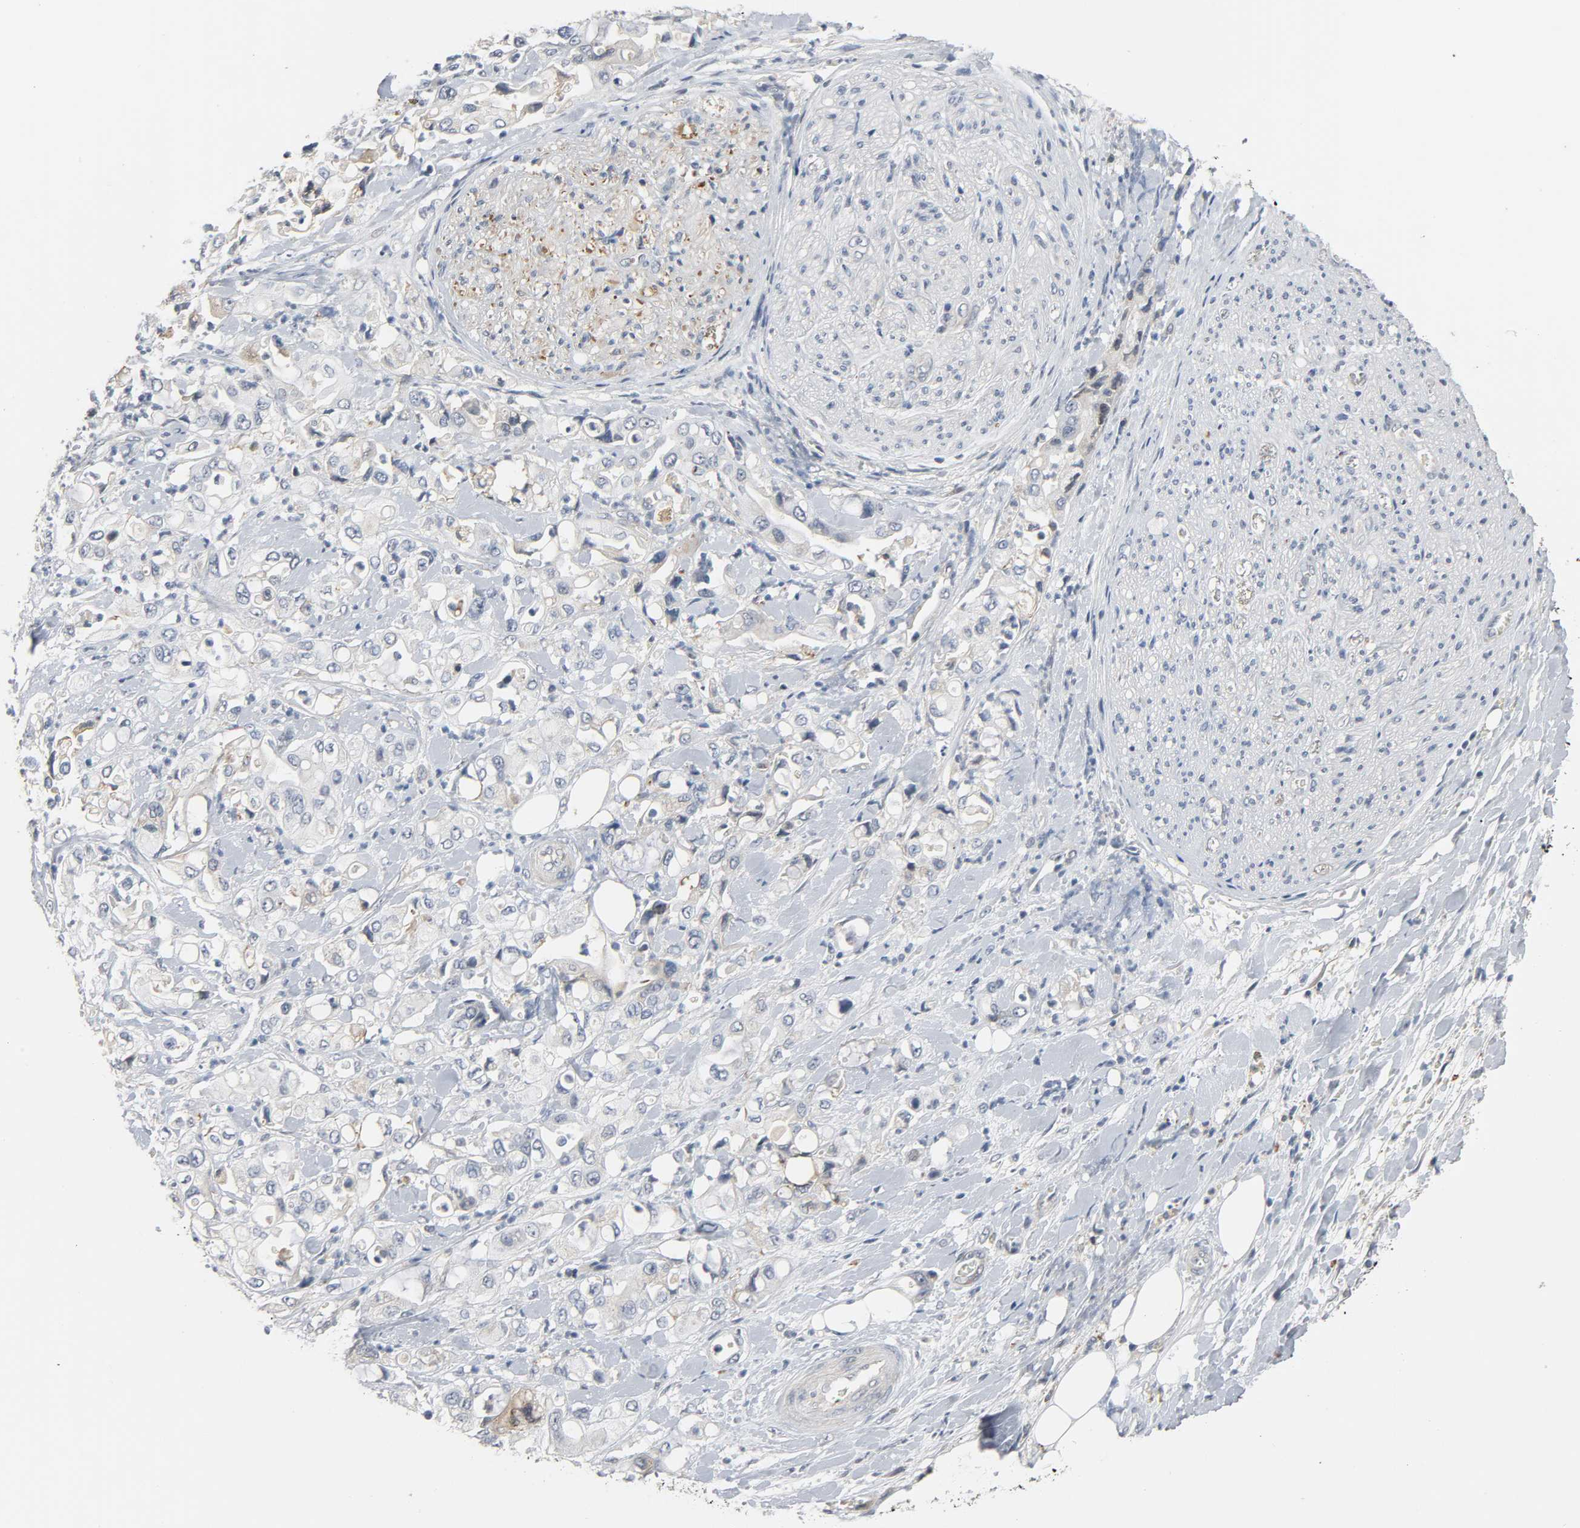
{"staining": {"intensity": "weak", "quantity": "<25%", "location": "cytoplasmic/membranous"}, "tissue": "pancreatic cancer", "cell_type": "Tumor cells", "image_type": "cancer", "snomed": [{"axis": "morphology", "description": "Adenocarcinoma, NOS"}, {"axis": "topography", "description": "Pancreas"}], "caption": "Tumor cells are negative for brown protein staining in pancreatic adenocarcinoma.", "gene": "CD4", "patient": {"sex": "male", "age": 70}}